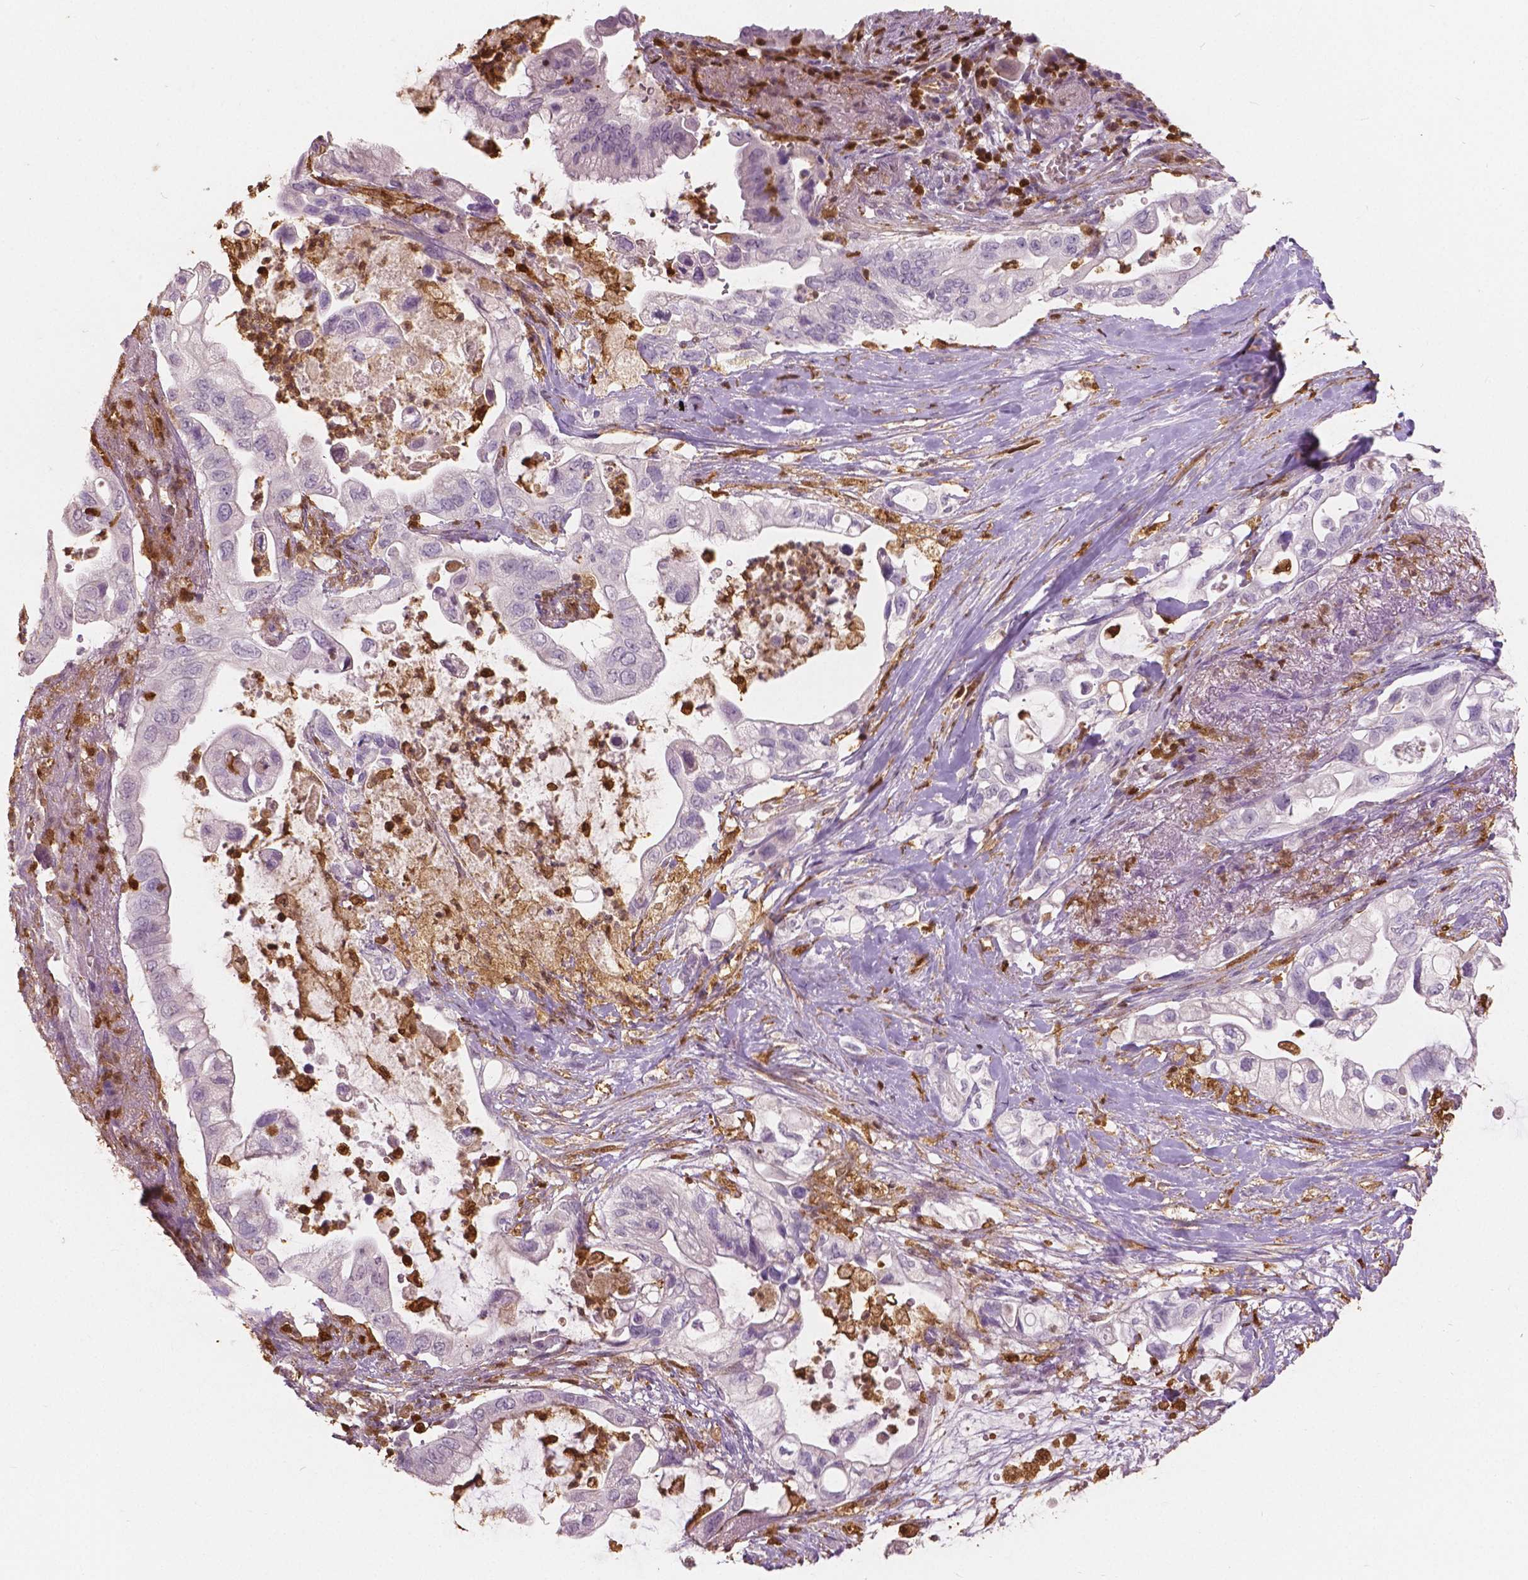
{"staining": {"intensity": "negative", "quantity": "none", "location": "none"}, "tissue": "pancreatic cancer", "cell_type": "Tumor cells", "image_type": "cancer", "snomed": [{"axis": "morphology", "description": "Adenocarcinoma, NOS"}, {"axis": "topography", "description": "Pancreas"}], "caption": "Tumor cells are negative for protein expression in human pancreatic cancer. (DAB (3,3'-diaminobenzidine) immunohistochemistry (IHC) visualized using brightfield microscopy, high magnification).", "gene": "S100A4", "patient": {"sex": "female", "age": 72}}